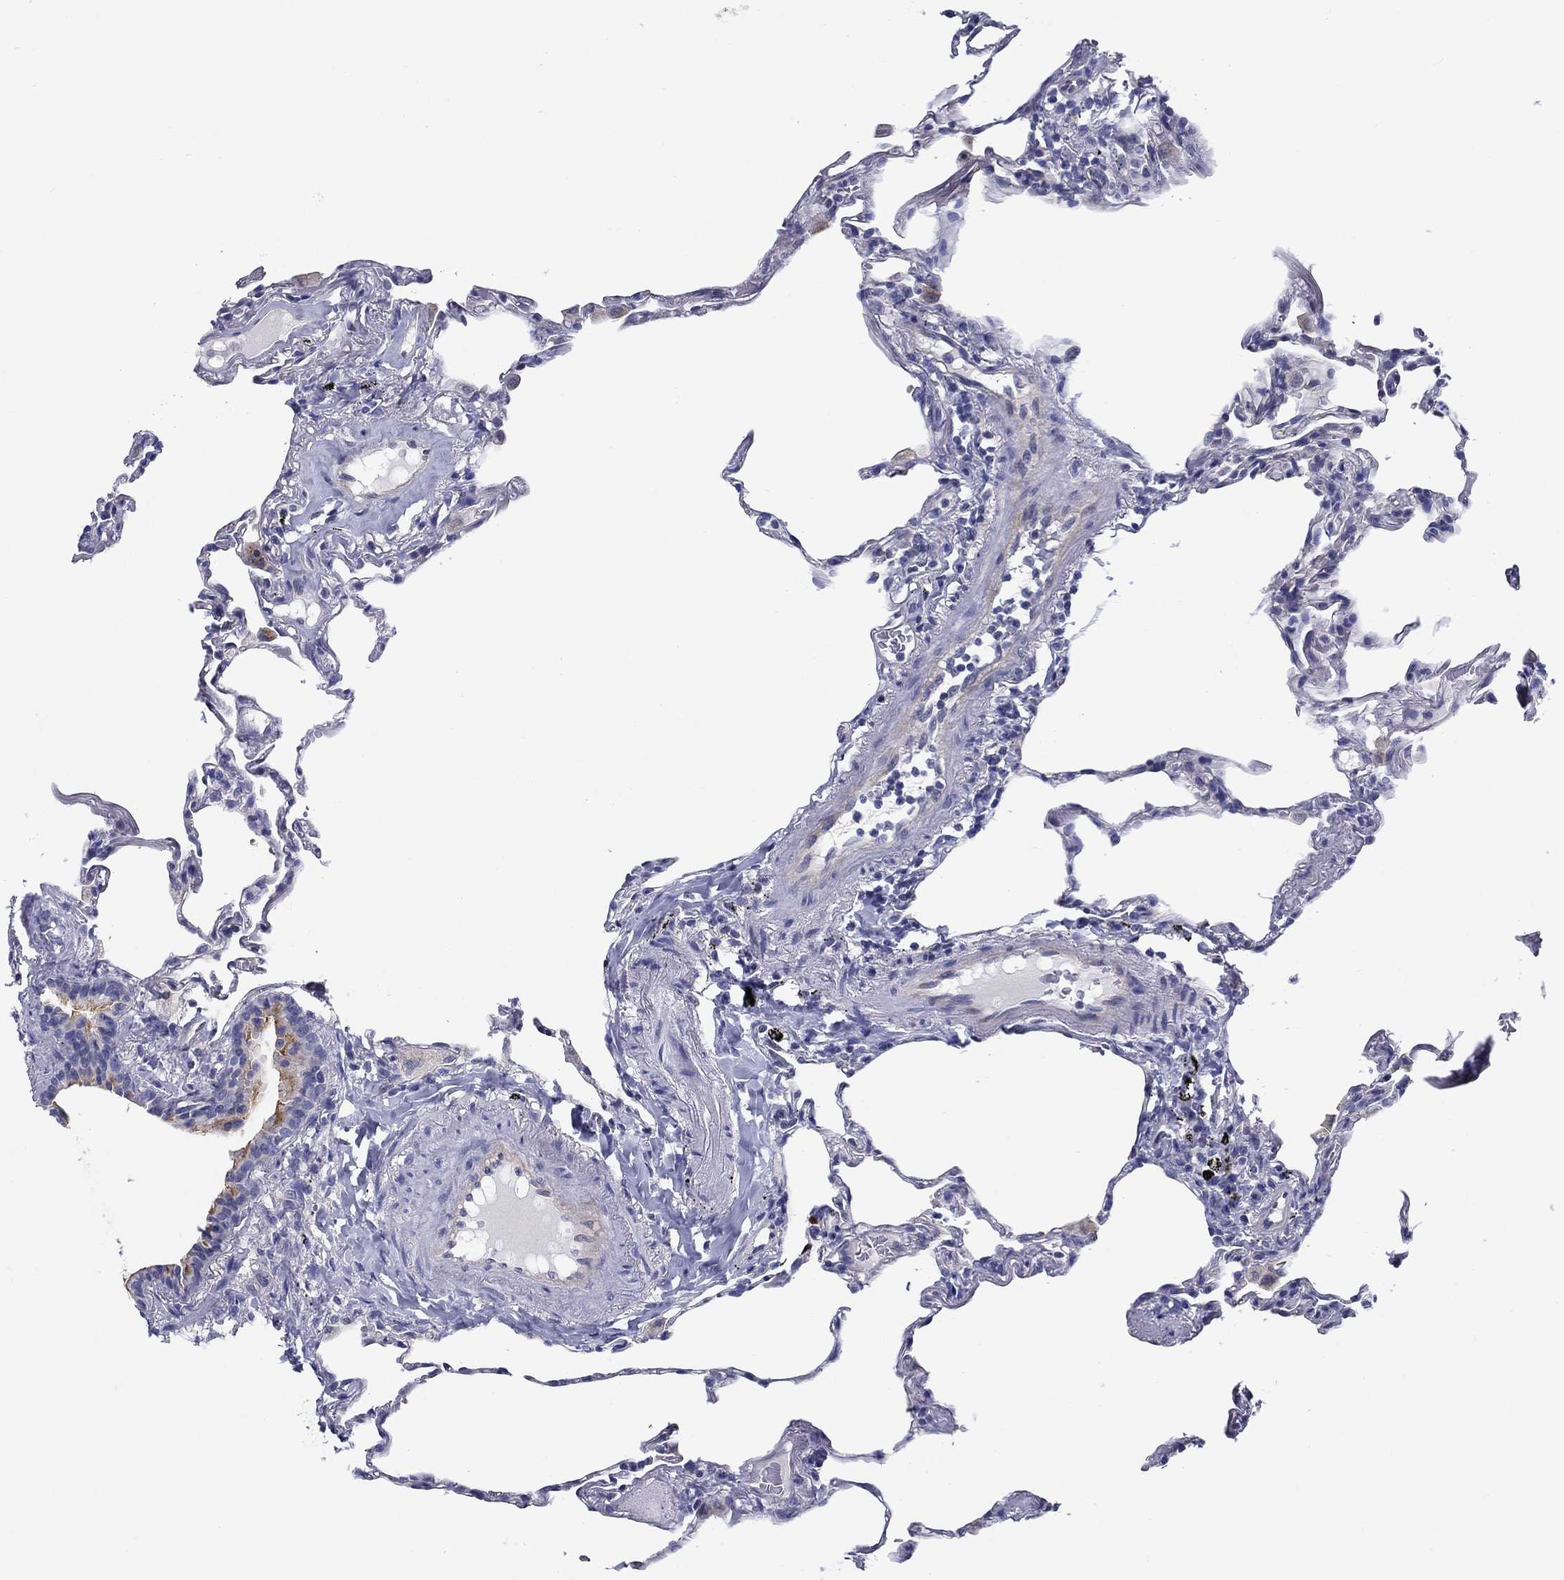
{"staining": {"intensity": "negative", "quantity": "none", "location": "none"}, "tissue": "lung", "cell_type": "Alveolar cells", "image_type": "normal", "snomed": [{"axis": "morphology", "description": "Normal tissue, NOS"}, {"axis": "topography", "description": "Lung"}], "caption": "This is a image of immunohistochemistry (IHC) staining of benign lung, which shows no staining in alveolar cells.", "gene": "ERMP1", "patient": {"sex": "female", "age": 57}}